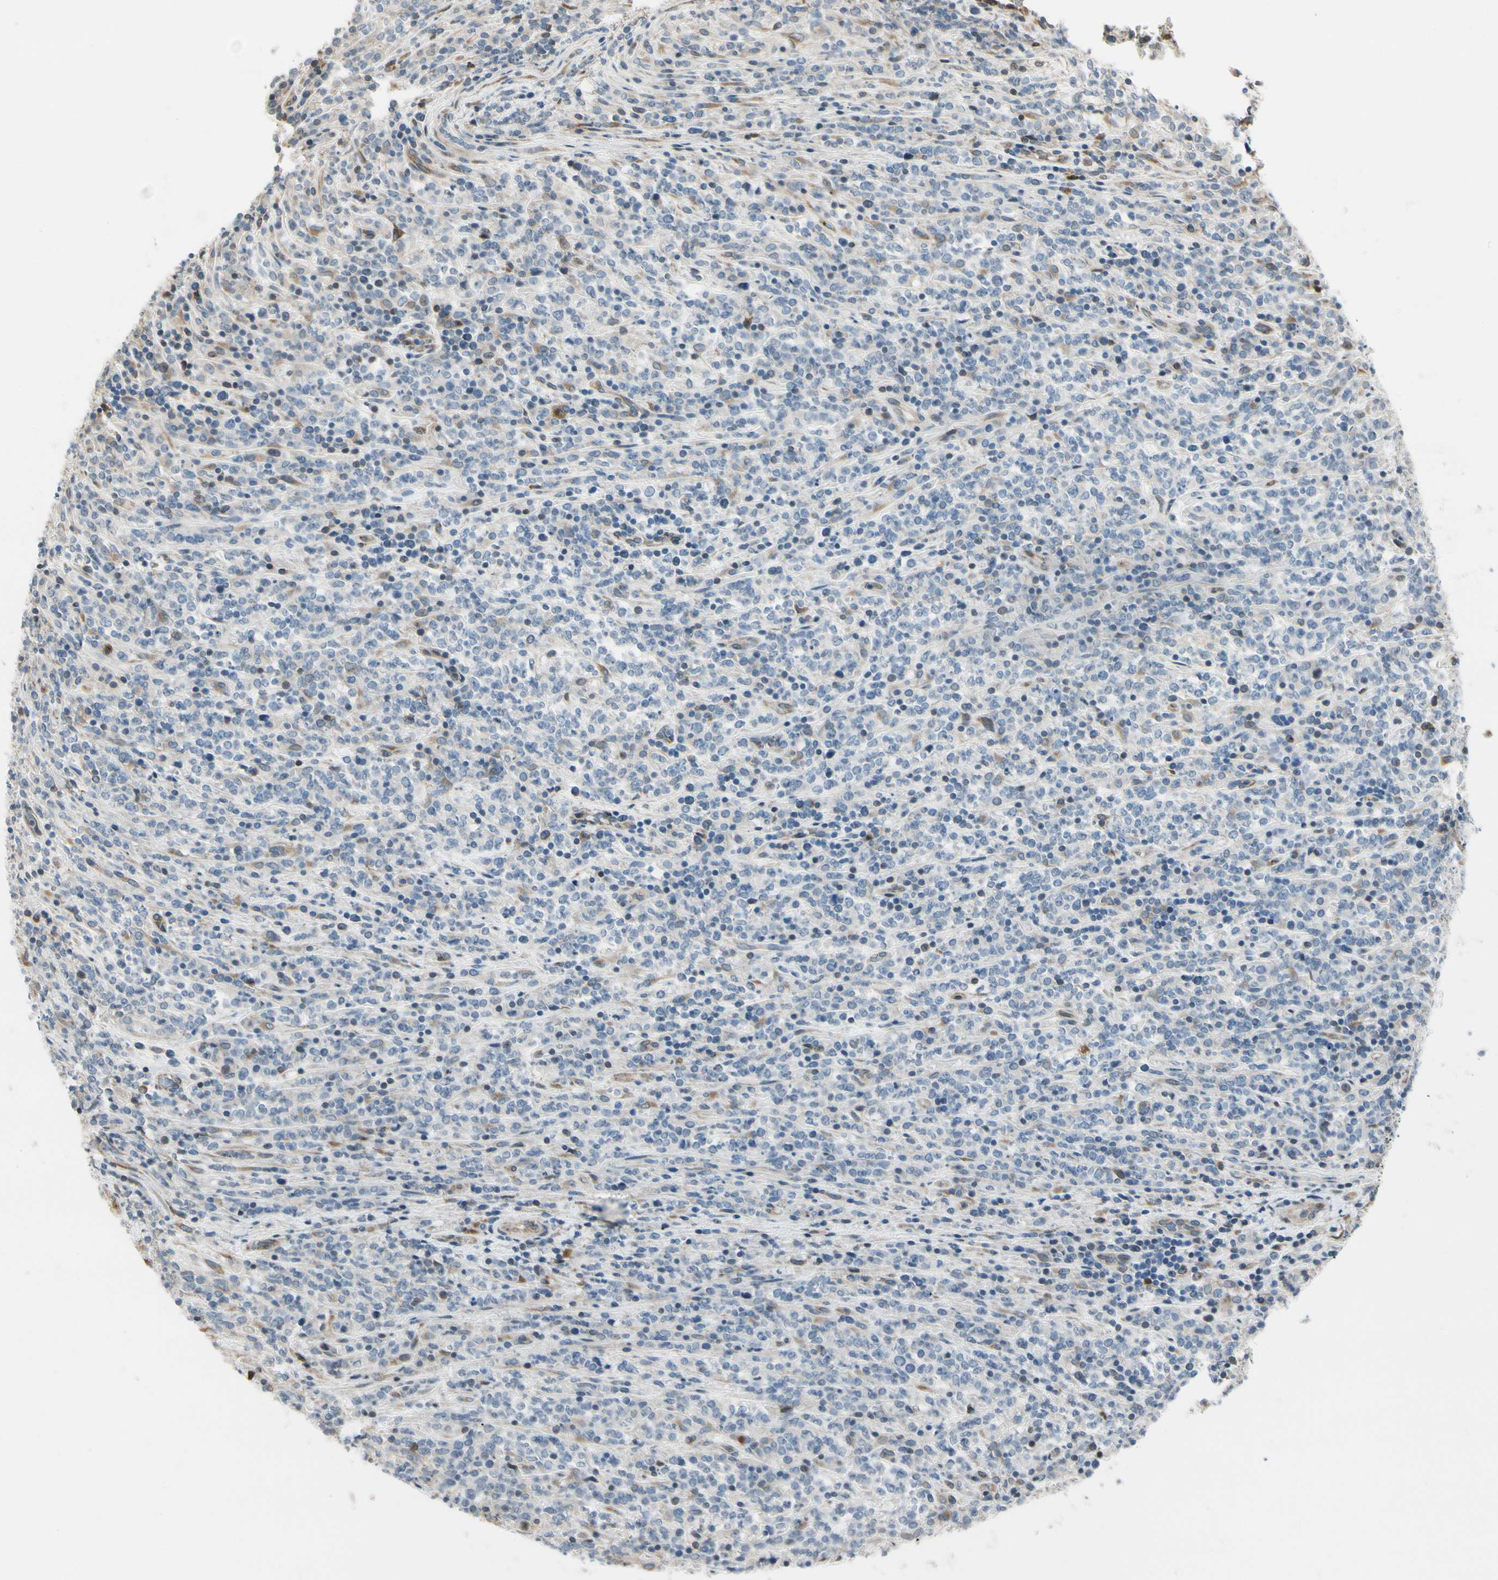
{"staining": {"intensity": "negative", "quantity": "none", "location": "none"}, "tissue": "lymphoma", "cell_type": "Tumor cells", "image_type": "cancer", "snomed": [{"axis": "morphology", "description": "Malignant lymphoma, non-Hodgkin's type, High grade"}, {"axis": "topography", "description": "Soft tissue"}], "caption": "Tumor cells show no significant staining in lymphoma.", "gene": "NUCB2", "patient": {"sex": "male", "age": 18}}